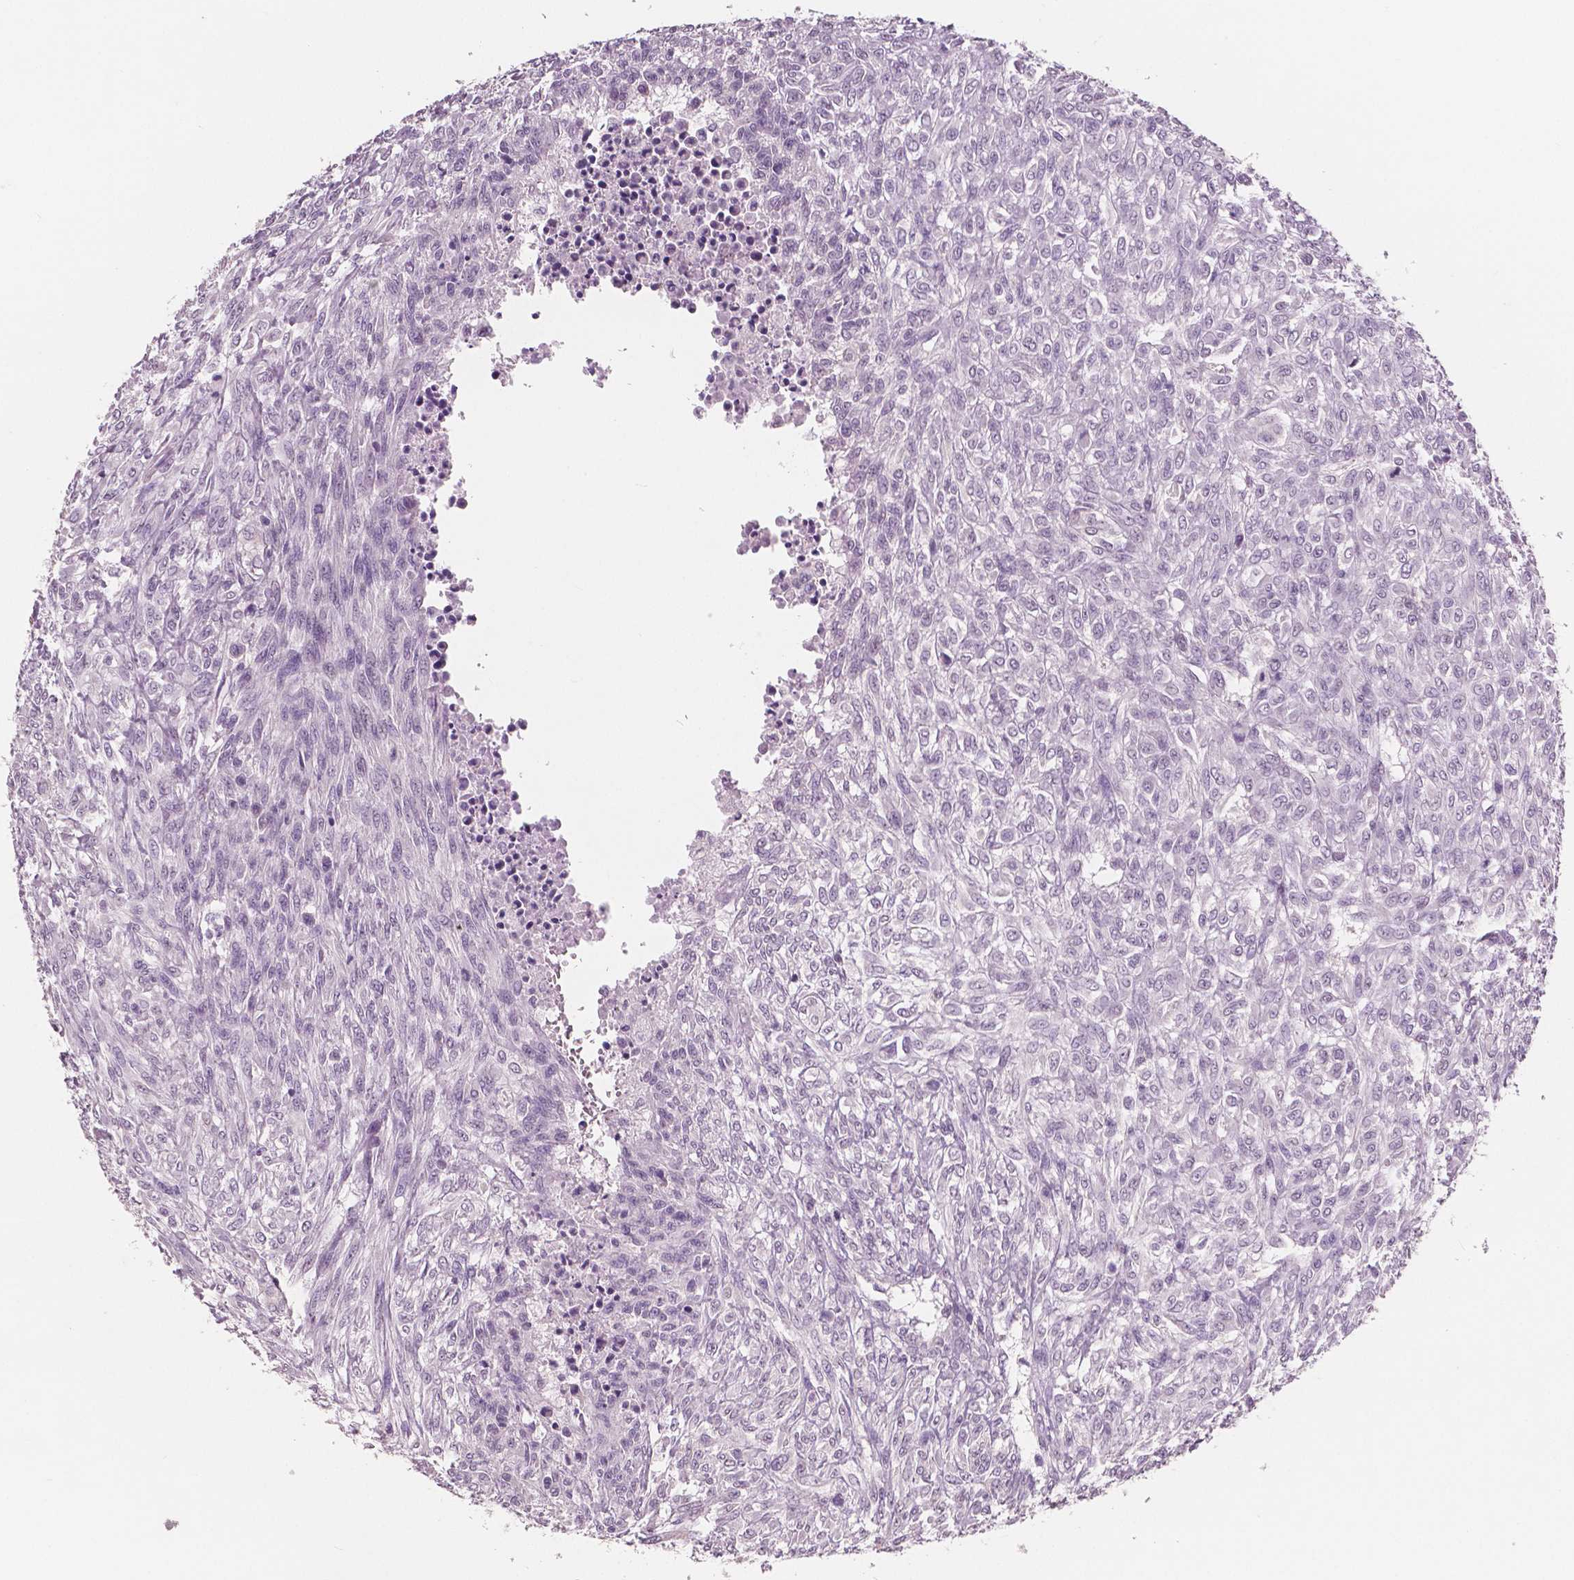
{"staining": {"intensity": "negative", "quantity": "none", "location": "none"}, "tissue": "renal cancer", "cell_type": "Tumor cells", "image_type": "cancer", "snomed": [{"axis": "morphology", "description": "Adenocarcinoma, NOS"}, {"axis": "topography", "description": "Kidney"}], "caption": "Immunohistochemistry (IHC) micrograph of human adenocarcinoma (renal) stained for a protein (brown), which exhibits no expression in tumor cells.", "gene": "NECAB1", "patient": {"sex": "male", "age": 58}}